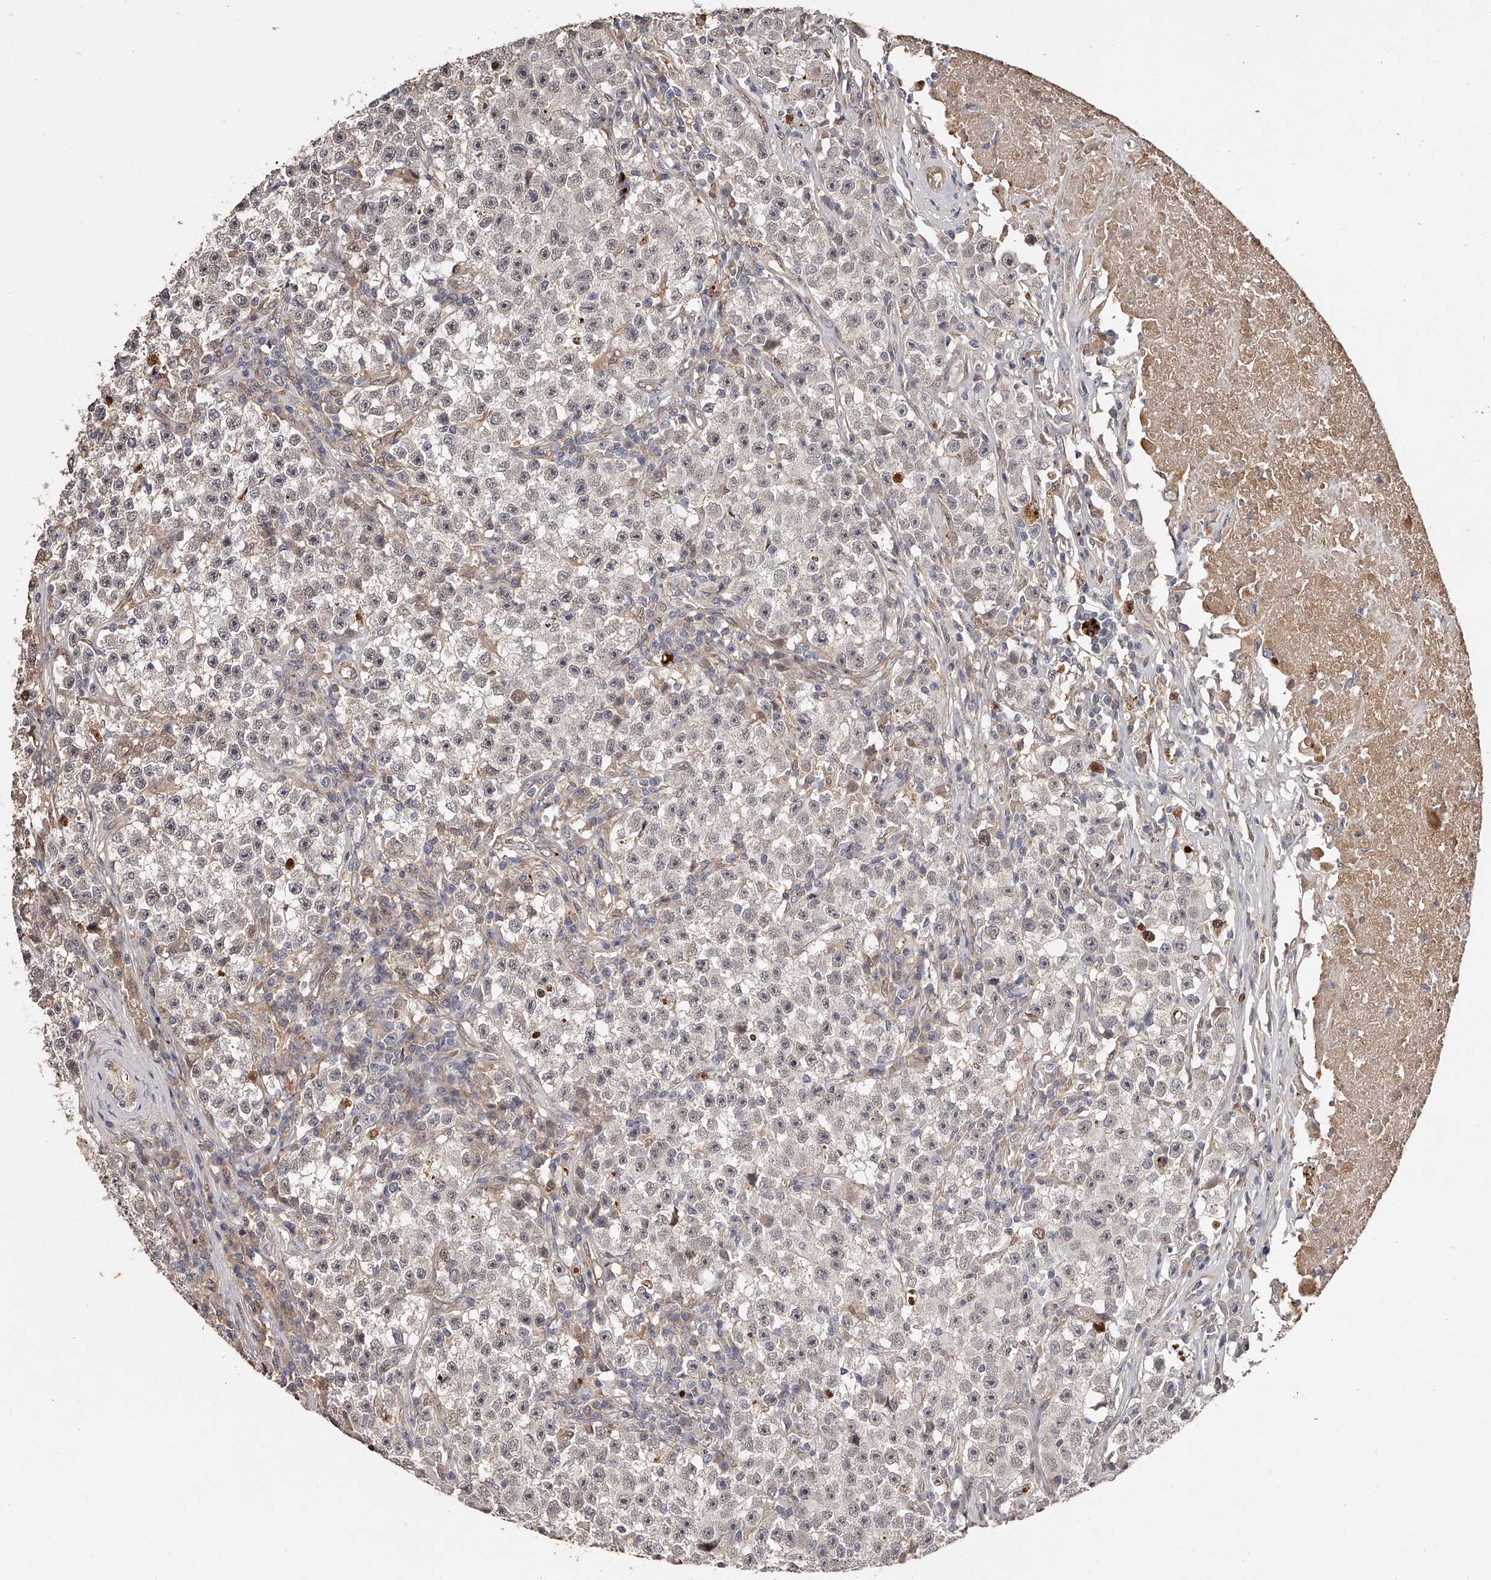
{"staining": {"intensity": "weak", "quantity": "<25%", "location": "nuclear"}, "tissue": "testis cancer", "cell_type": "Tumor cells", "image_type": "cancer", "snomed": [{"axis": "morphology", "description": "Seminoma, NOS"}, {"axis": "topography", "description": "Testis"}], "caption": "Testis seminoma was stained to show a protein in brown. There is no significant staining in tumor cells.", "gene": "URGCP", "patient": {"sex": "male", "age": 22}}